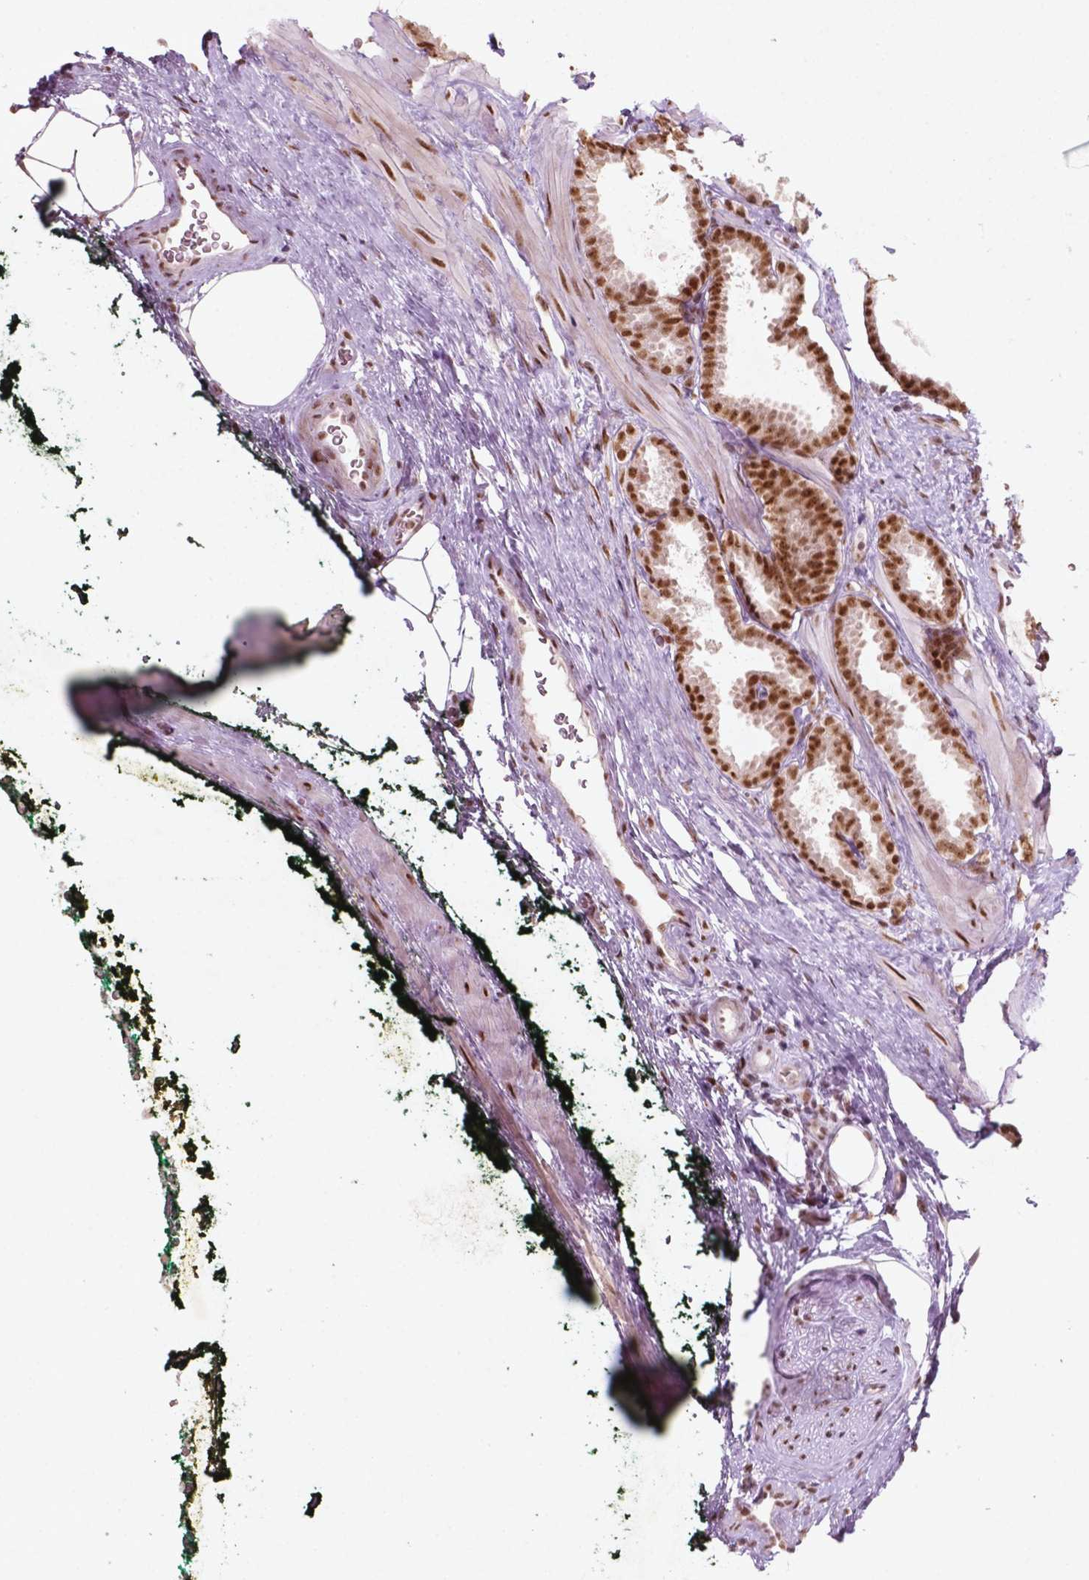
{"staining": {"intensity": "moderate", "quantity": ">75%", "location": "nuclear"}, "tissue": "prostate cancer", "cell_type": "Tumor cells", "image_type": "cancer", "snomed": [{"axis": "morphology", "description": "Adenocarcinoma, NOS"}, {"axis": "topography", "description": "Prostate"}], "caption": "Protein expression analysis of prostate adenocarcinoma shows moderate nuclear positivity in about >75% of tumor cells. Nuclei are stained in blue.", "gene": "HMG20B", "patient": {"sex": "male", "age": 64}}